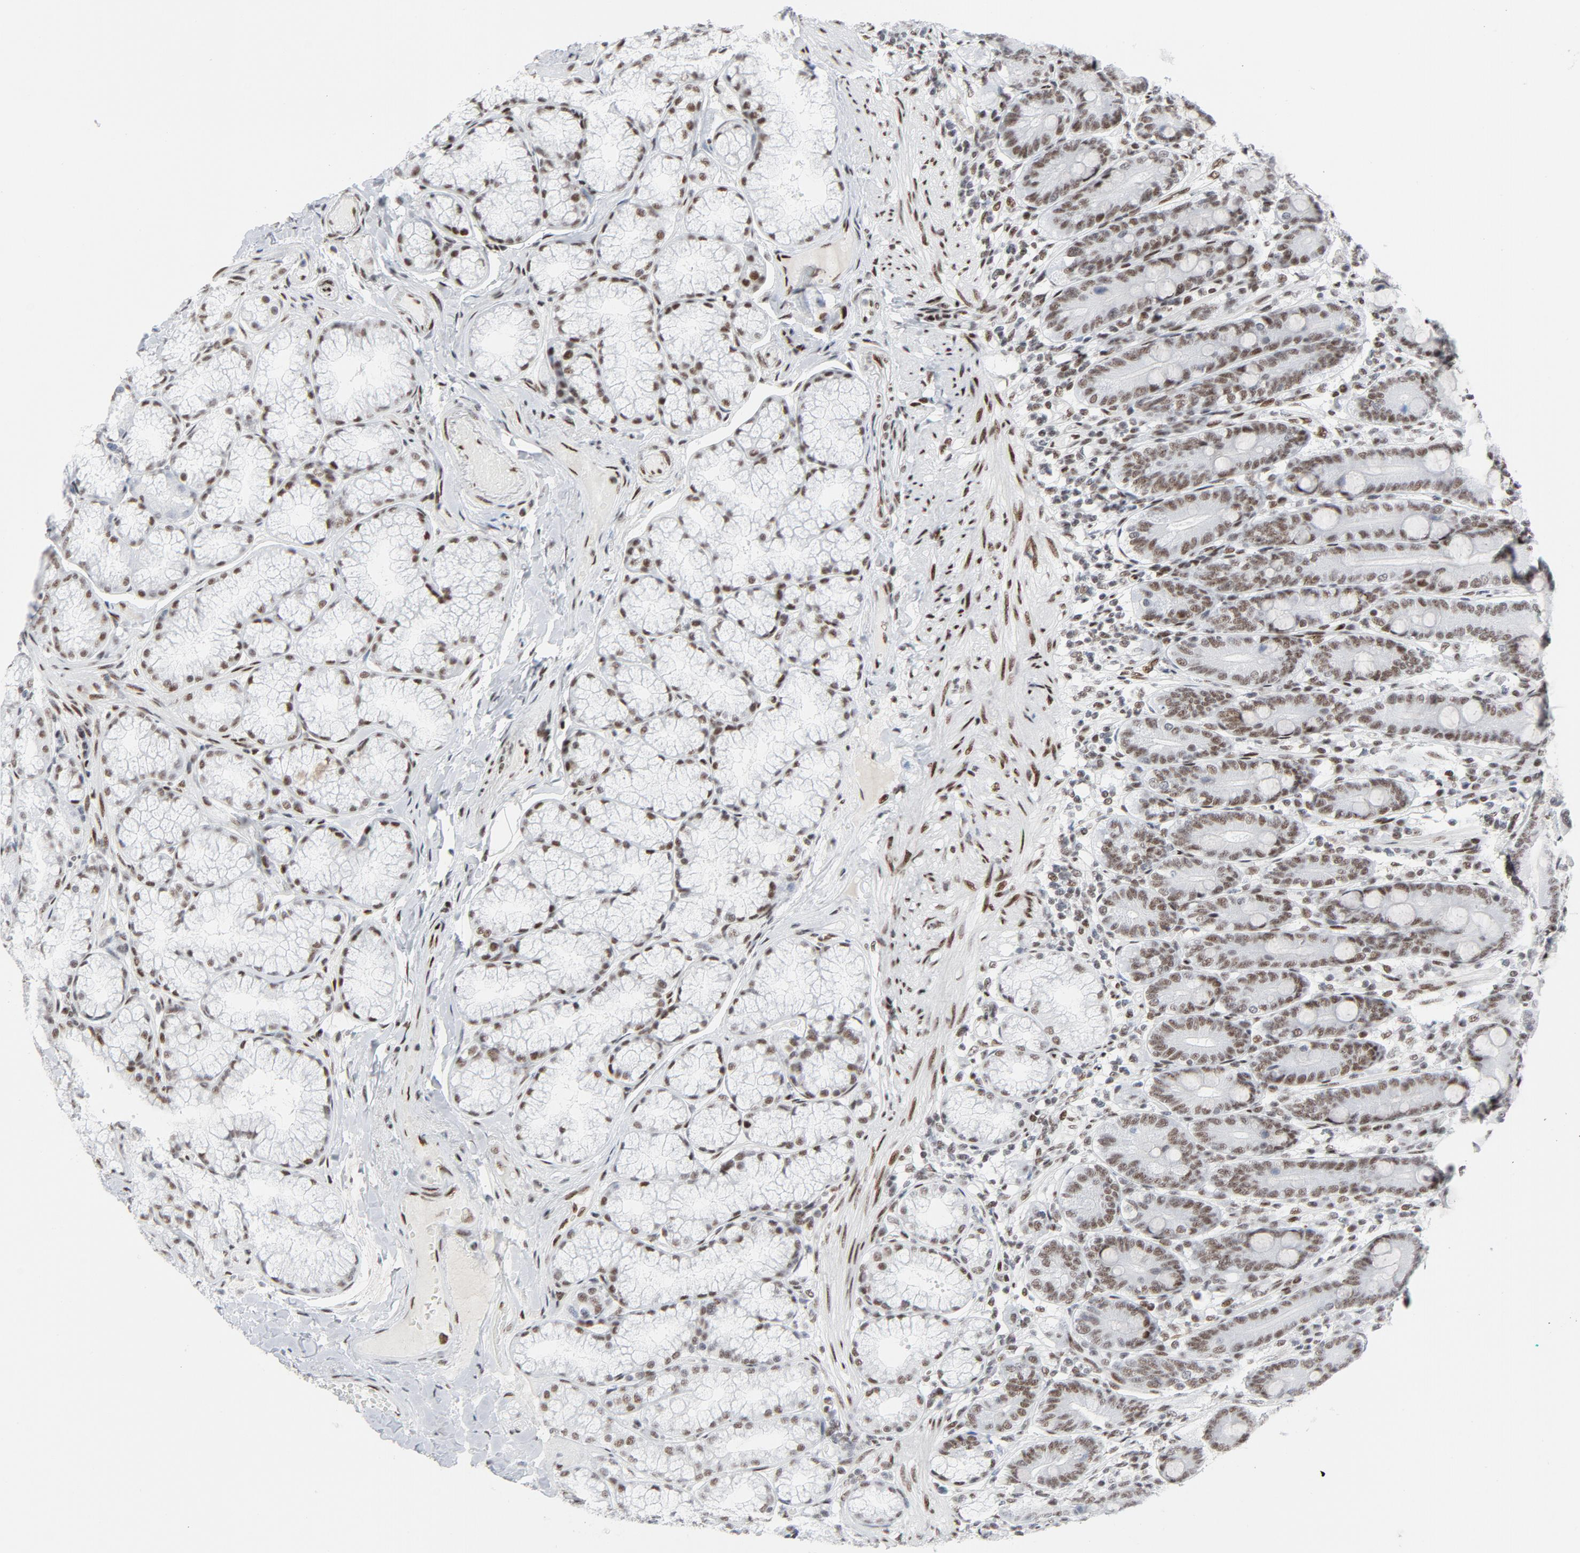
{"staining": {"intensity": "moderate", "quantity": "25%-75%", "location": "nuclear"}, "tissue": "duodenum", "cell_type": "Glandular cells", "image_type": "normal", "snomed": [{"axis": "morphology", "description": "Normal tissue, NOS"}, {"axis": "topography", "description": "Duodenum"}], "caption": "This image reveals normal duodenum stained with IHC to label a protein in brown. The nuclear of glandular cells show moderate positivity for the protein. Nuclei are counter-stained blue.", "gene": "HSF1", "patient": {"sex": "female", "age": 64}}